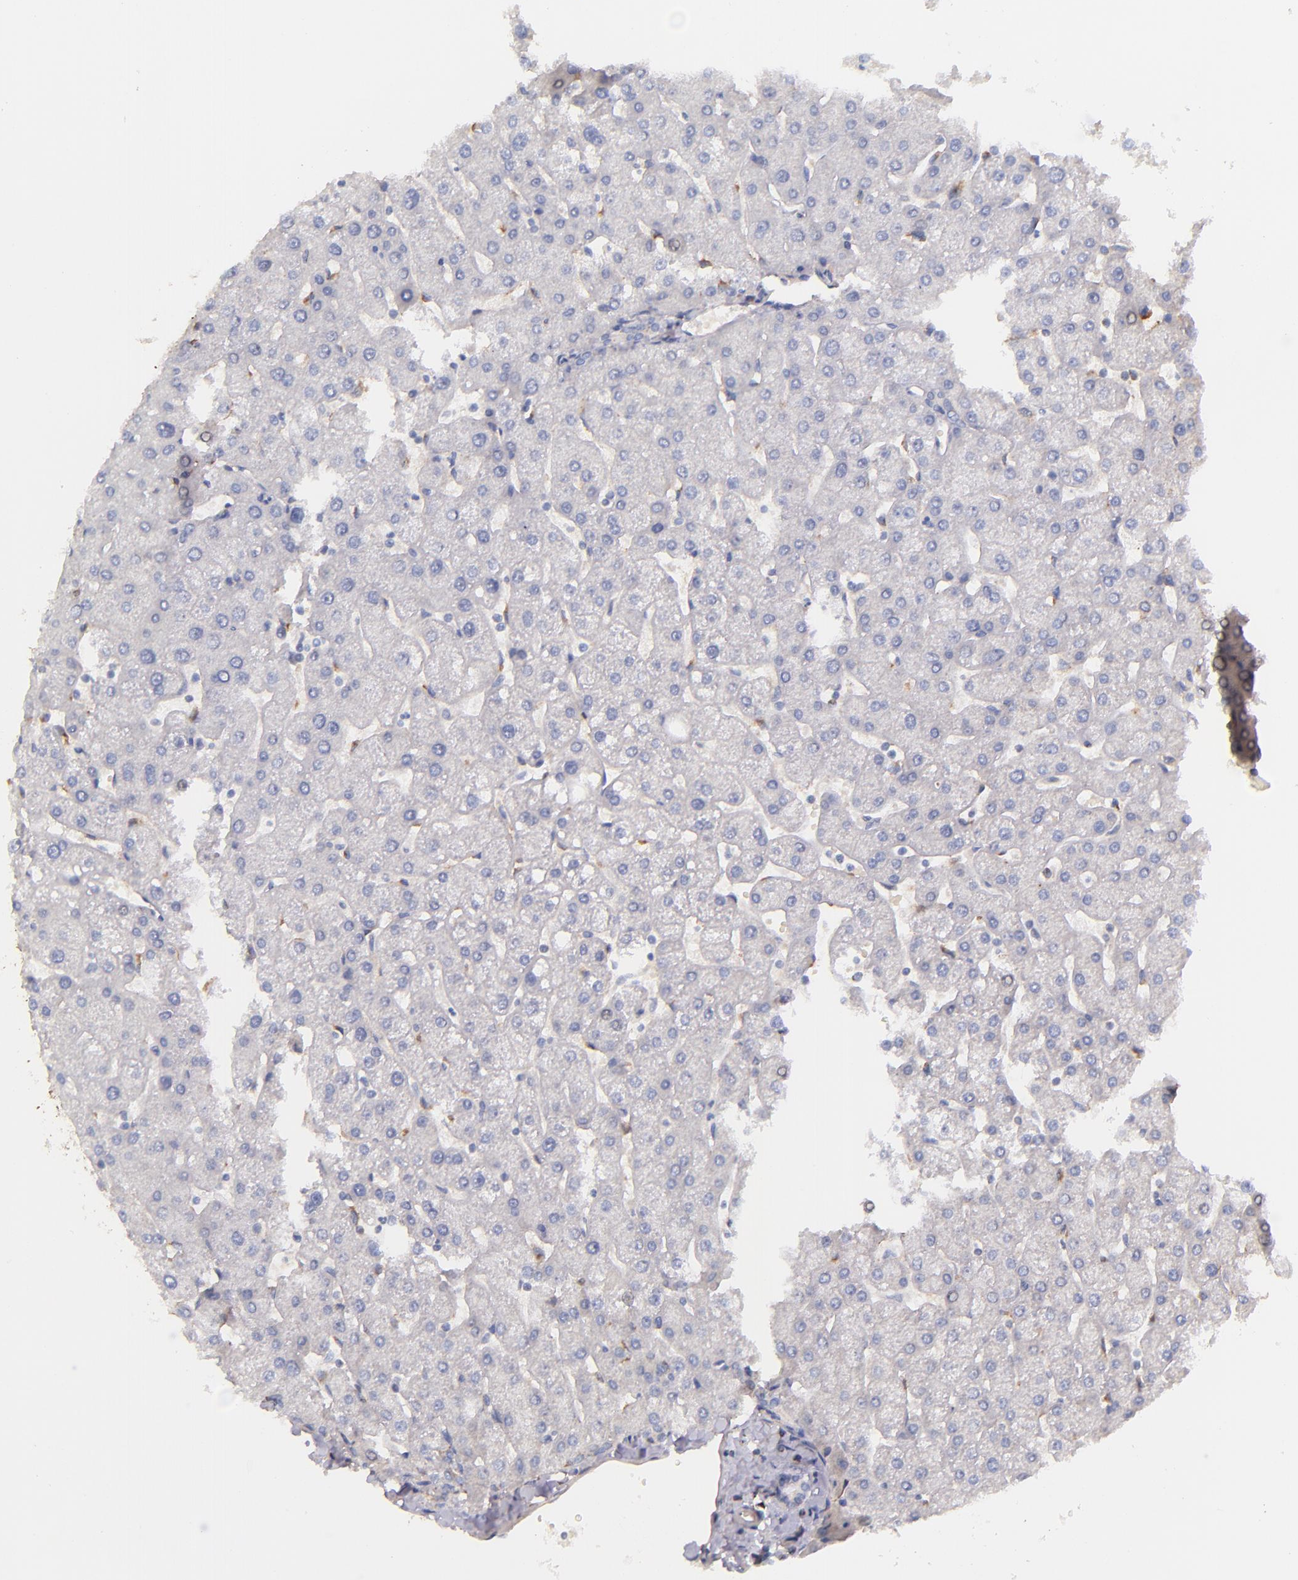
{"staining": {"intensity": "negative", "quantity": "none", "location": "none"}, "tissue": "liver", "cell_type": "Cholangiocytes", "image_type": "normal", "snomed": [{"axis": "morphology", "description": "Normal tissue, NOS"}, {"axis": "topography", "description": "Liver"}], "caption": "Human liver stained for a protein using immunohistochemistry shows no expression in cholangiocytes.", "gene": "IDH3G", "patient": {"sex": "male", "age": 67}}